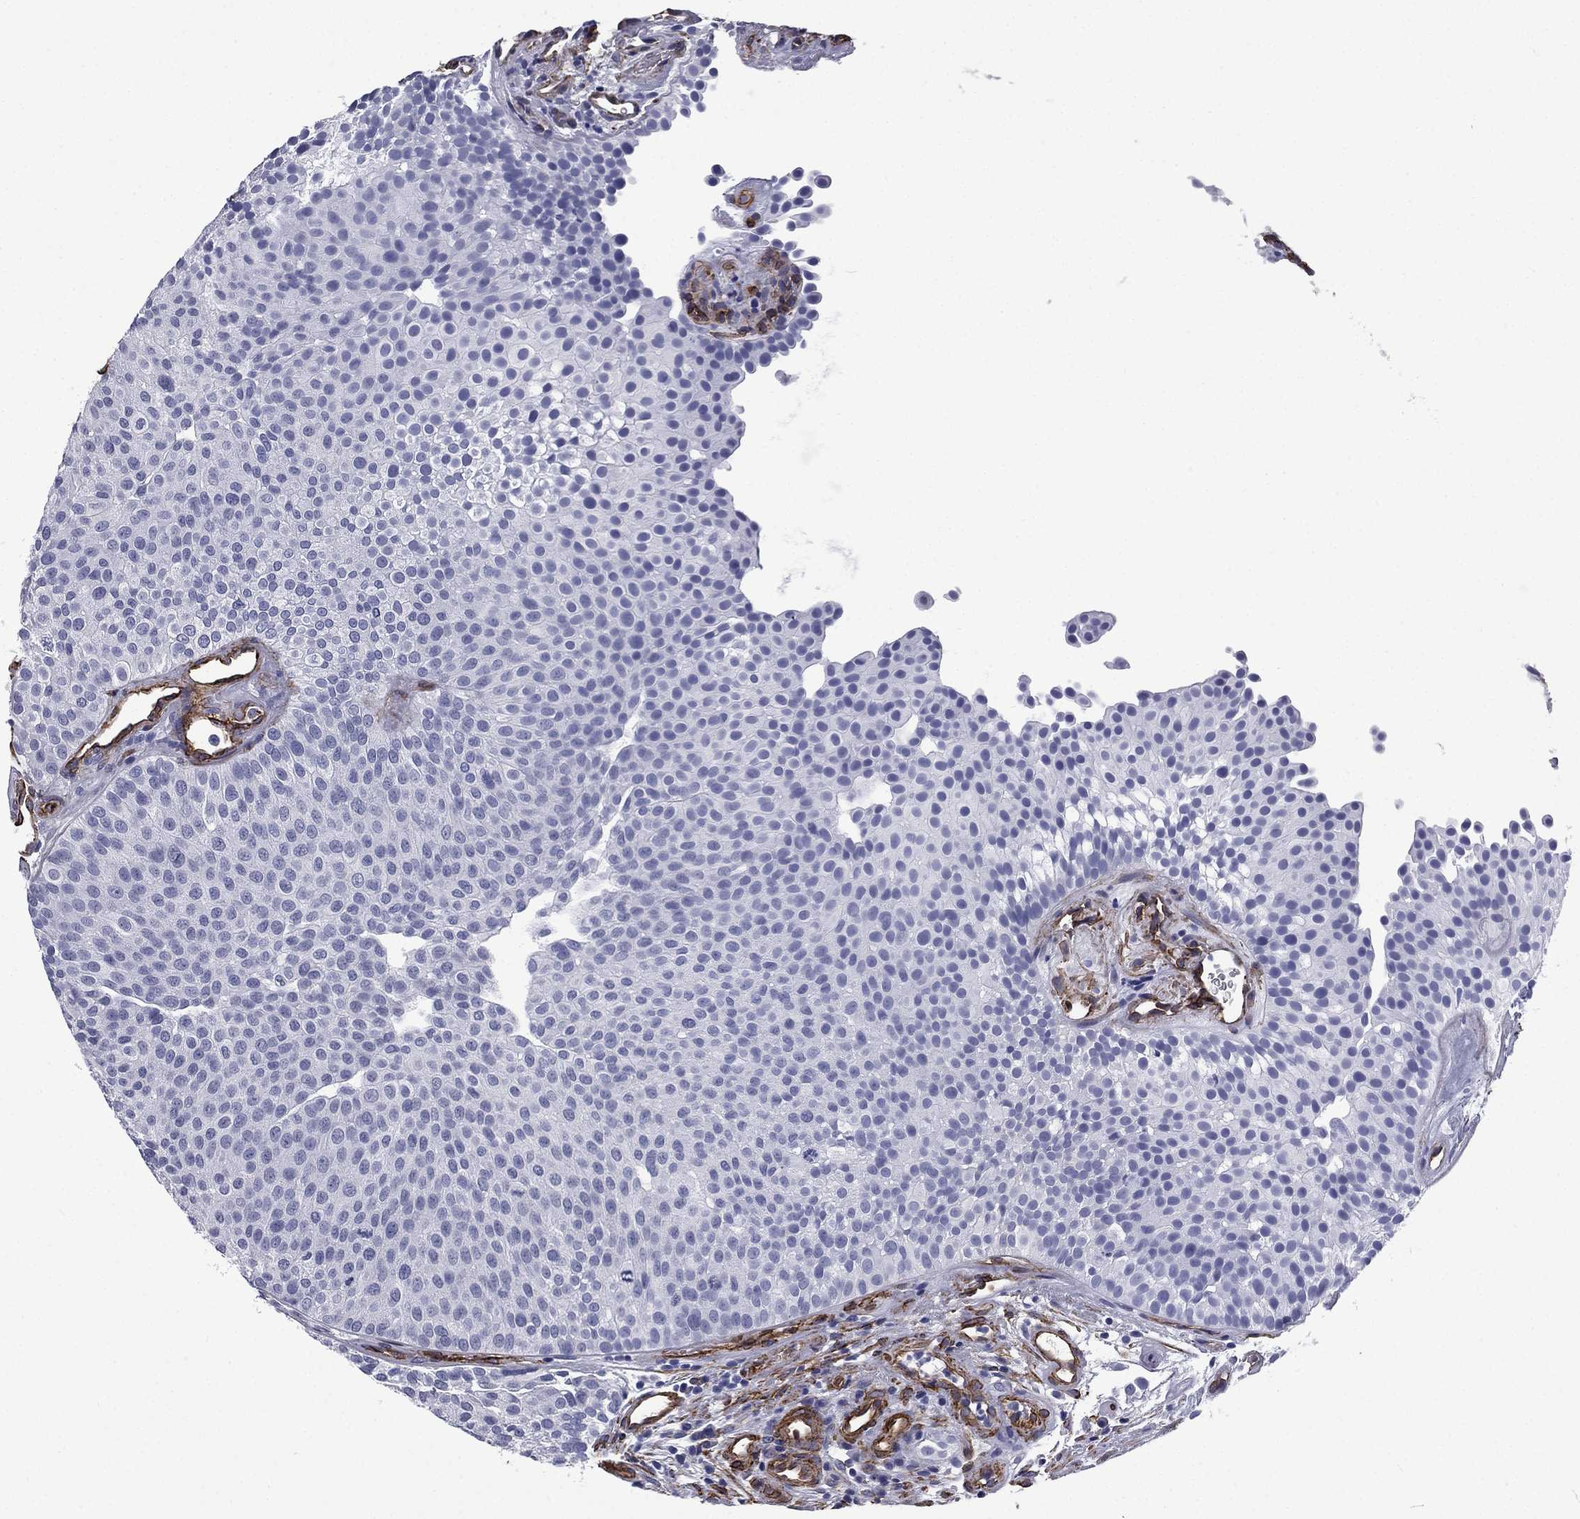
{"staining": {"intensity": "negative", "quantity": "none", "location": "none"}, "tissue": "urothelial cancer", "cell_type": "Tumor cells", "image_type": "cancer", "snomed": [{"axis": "morphology", "description": "Urothelial carcinoma, Low grade"}, {"axis": "topography", "description": "Urinary bladder"}], "caption": "Urothelial cancer stained for a protein using IHC reveals no staining tumor cells.", "gene": "CAVIN3", "patient": {"sex": "female", "age": 87}}